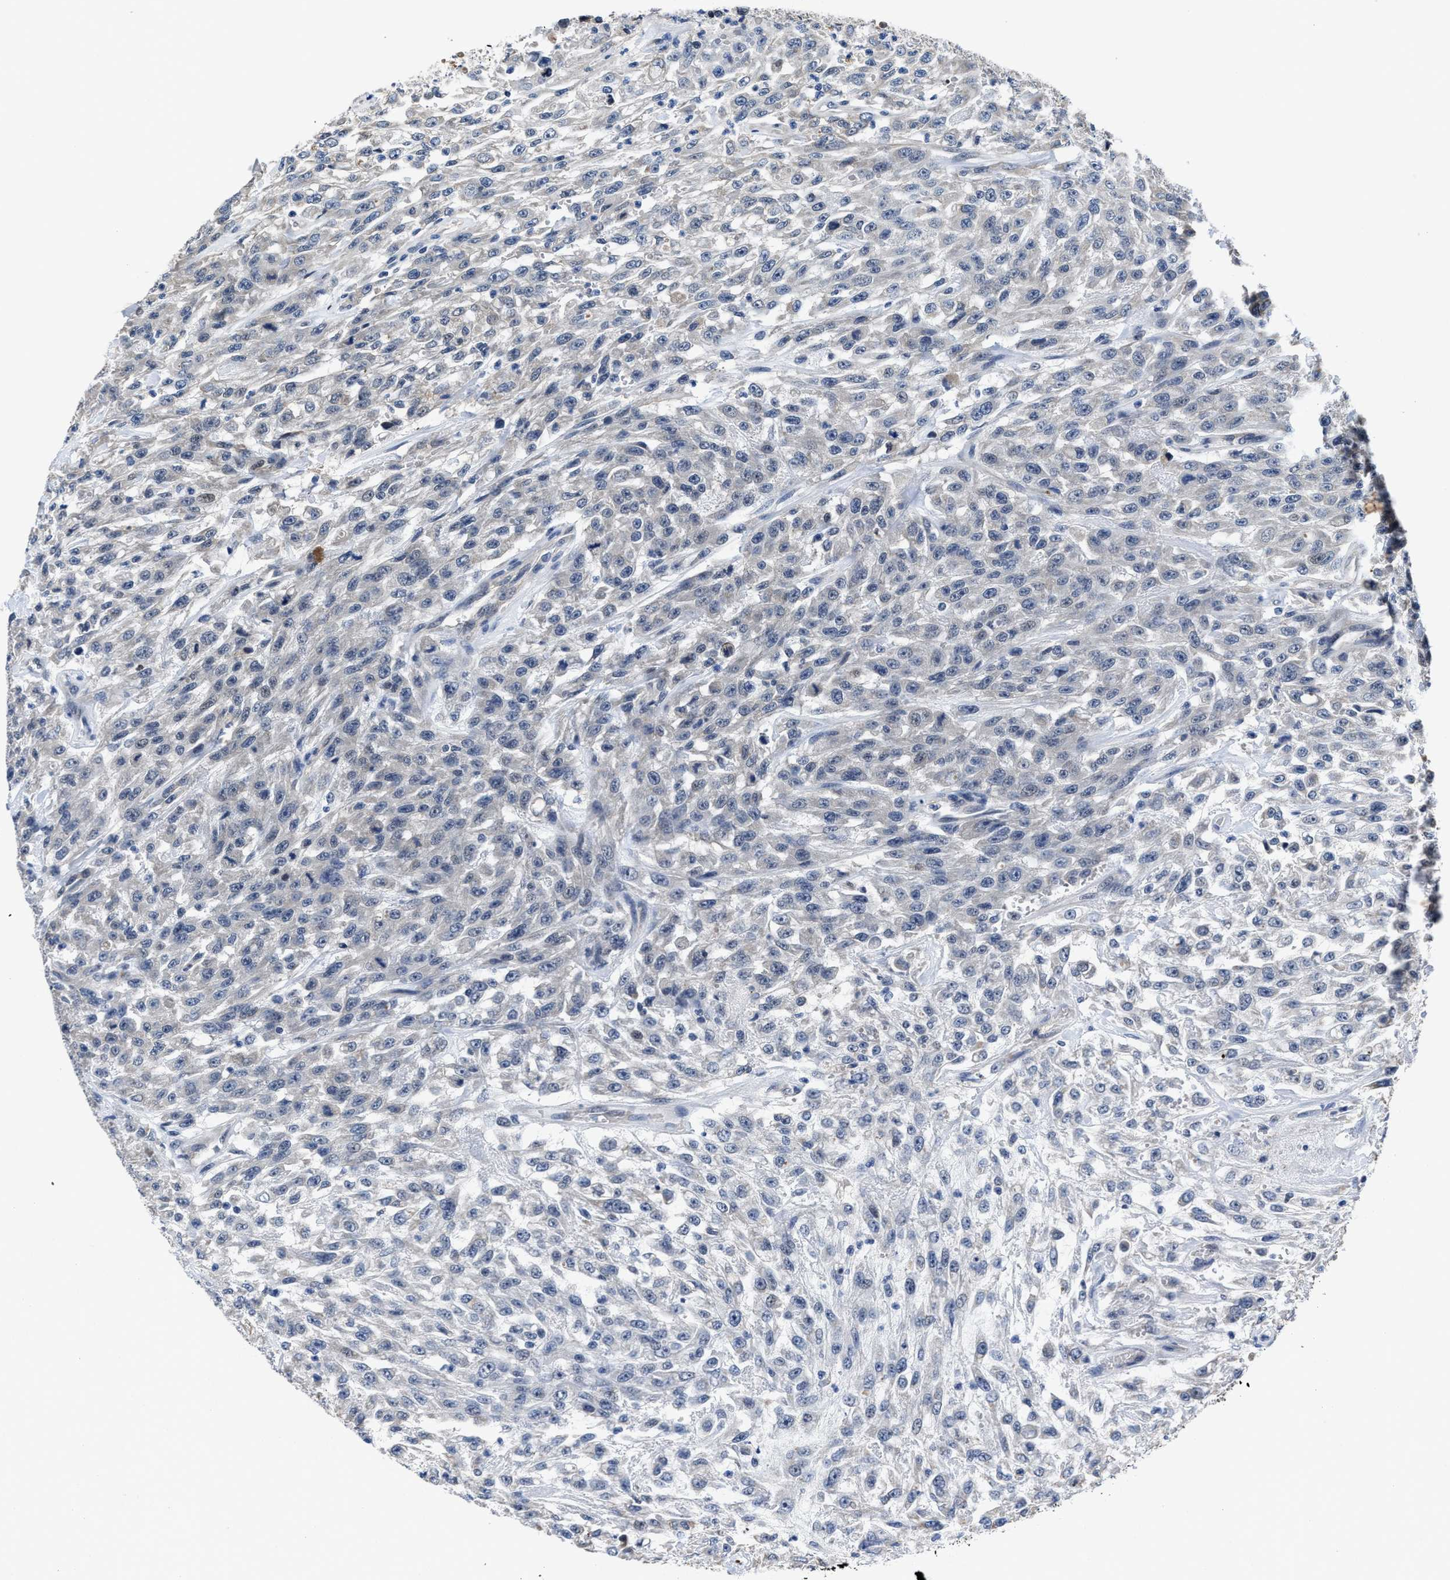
{"staining": {"intensity": "negative", "quantity": "none", "location": "none"}, "tissue": "urothelial cancer", "cell_type": "Tumor cells", "image_type": "cancer", "snomed": [{"axis": "morphology", "description": "Urothelial carcinoma, High grade"}, {"axis": "topography", "description": "Urinary bladder"}], "caption": "High-grade urothelial carcinoma was stained to show a protein in brown. There is no significant positivity in tumor cells. (DAB immunohistochemistry (IHC) with hematoxylin counter stain).", "gene": "GHITM", "patient": {"sex": "male", "age": 46}}